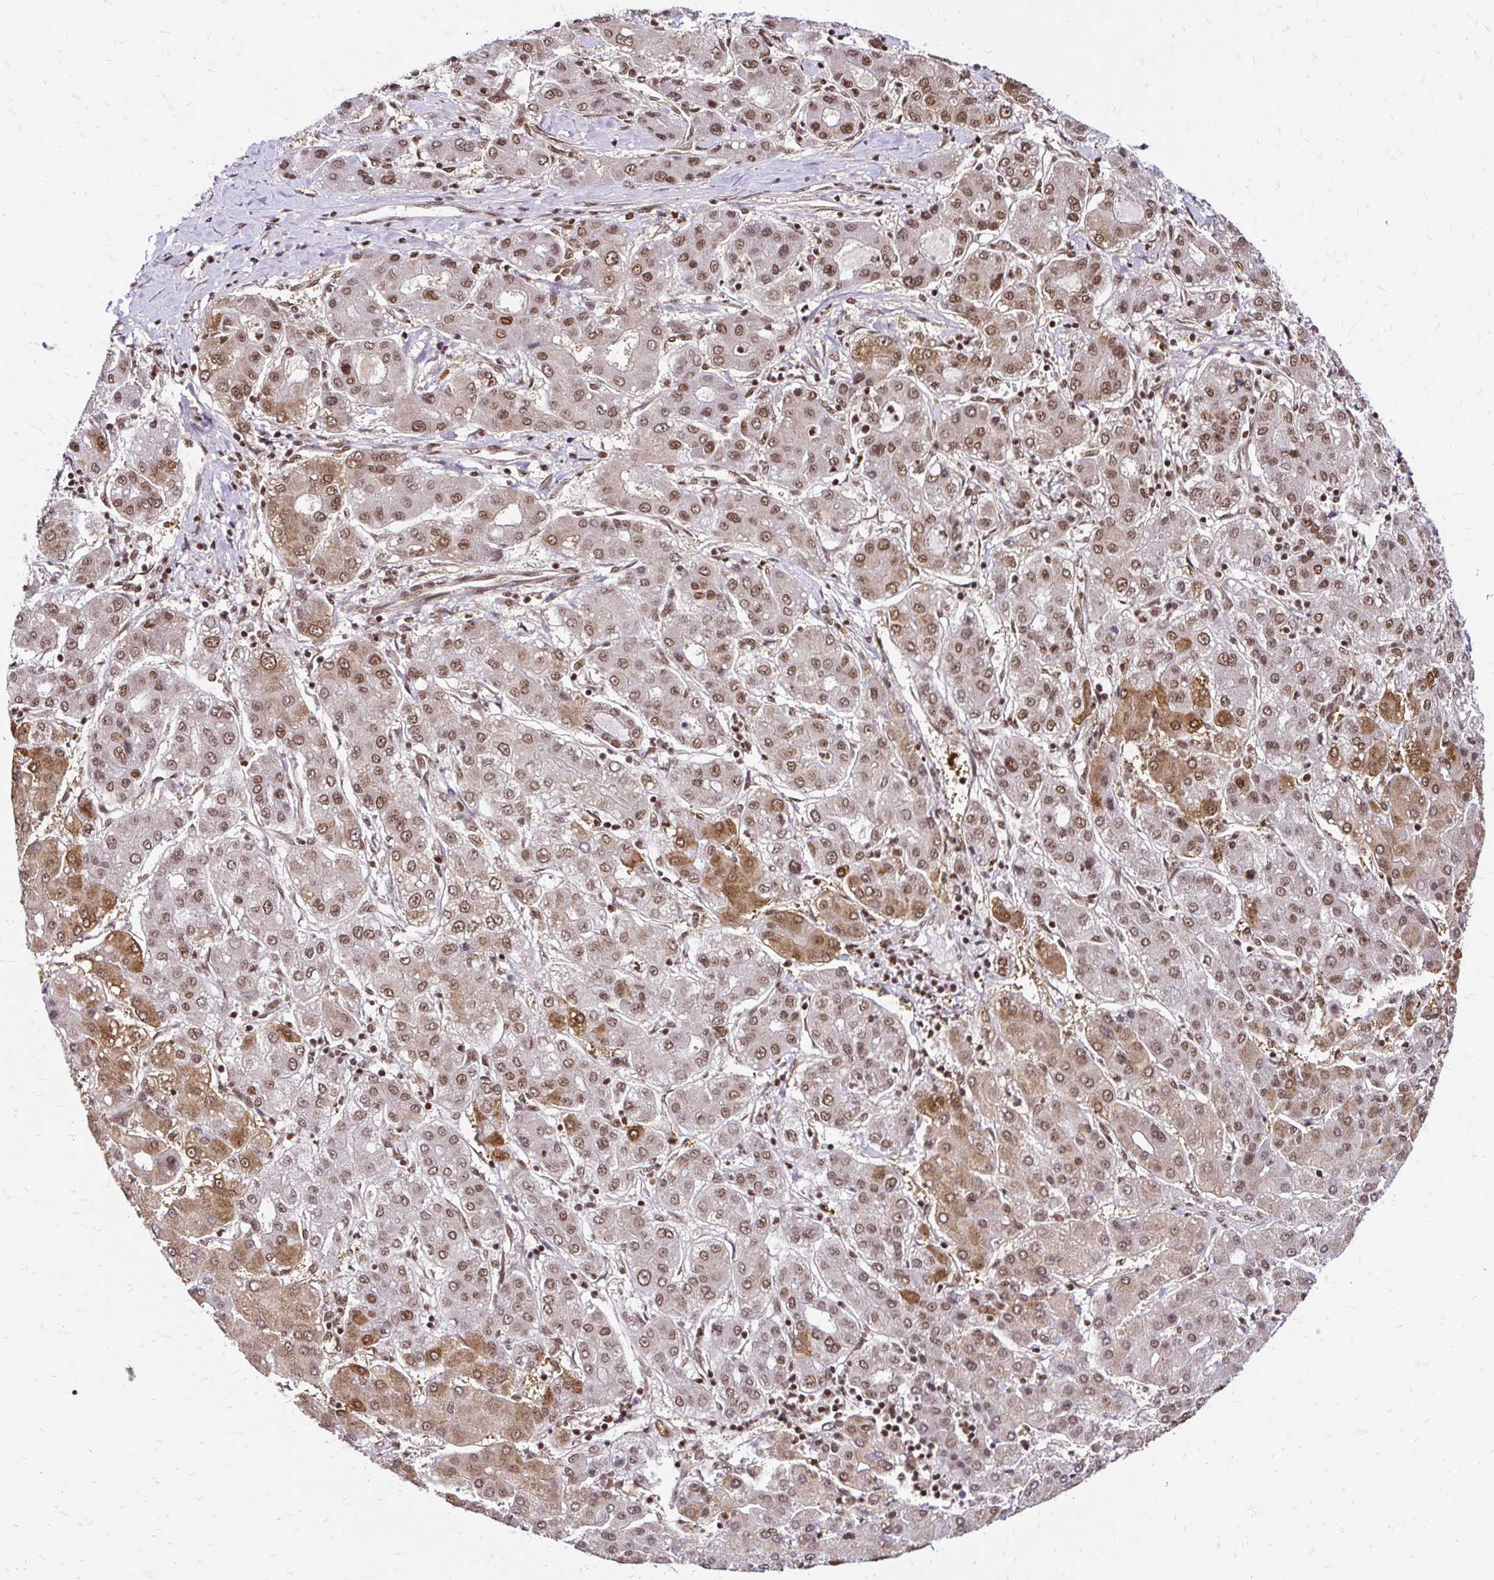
{"staining": {"intensity": "moderate", "quantity": "25%-75%", "location": "cytoplasmic/membranous,nuclear"}, "tissue": "liver cancer", "cell_type": "Tumor cells", "image_type": "cancer", "snomed": [{"axis": "morphology", "description": "Carcinoma, Hepatocellular, NOS"}, {"axis": "topography", "description": "Liver"}], "caption": "Immunohistochemistry of human liver cancer (hepatocellular carcinoma) exhibits medium levels of moderate cytoplasmic/membranous and nuclear positivity in approximately 25%-75% of tumor cells.", "gene": "GLYR1", "patient": {"sex": "male", "age": 65}}